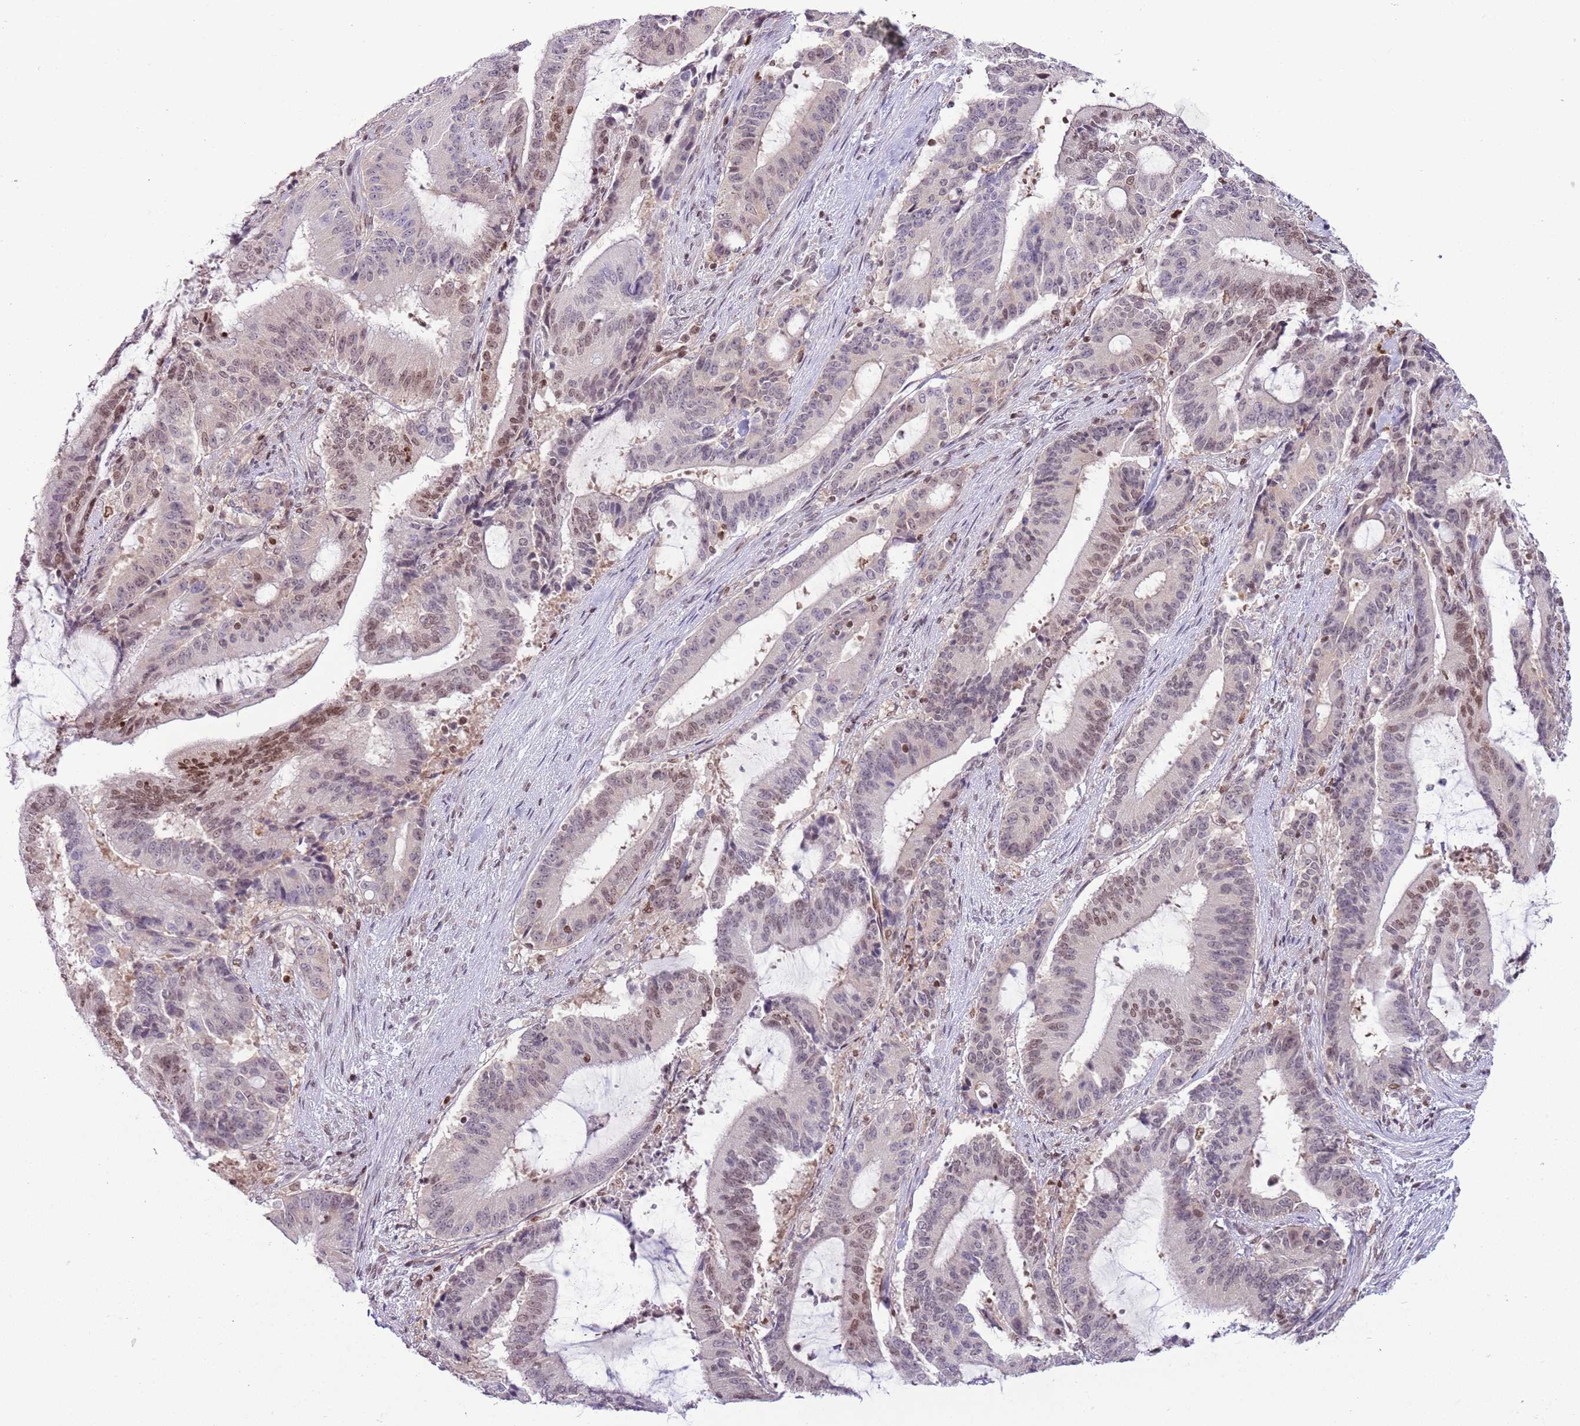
{"staining": {"intensity": "moderate", "quantity": "25%-75%", "location": "nuclear"}, "tissue": "liver cancer", "cell_type": "Tumor cells", "image_type": "cancer", "snomed": [{"axis": "morphology", "description": "Normal tissue, NOS"}, {"axis": "morphology", "description": "Cholangiocarcinoma"}, {"axis": "topography", "description": "Liver"}, {"axis": "topography", "description": "Peripheral nerve tissue"}], "caption": "Tumor cells exhibit medium levels of moderate nuclear positivity in about 25%-75% of cells in human cholangiocarcinoma (liver).", "gene": "SELENOH", "patient": {"sex": "female", "age": 73}}